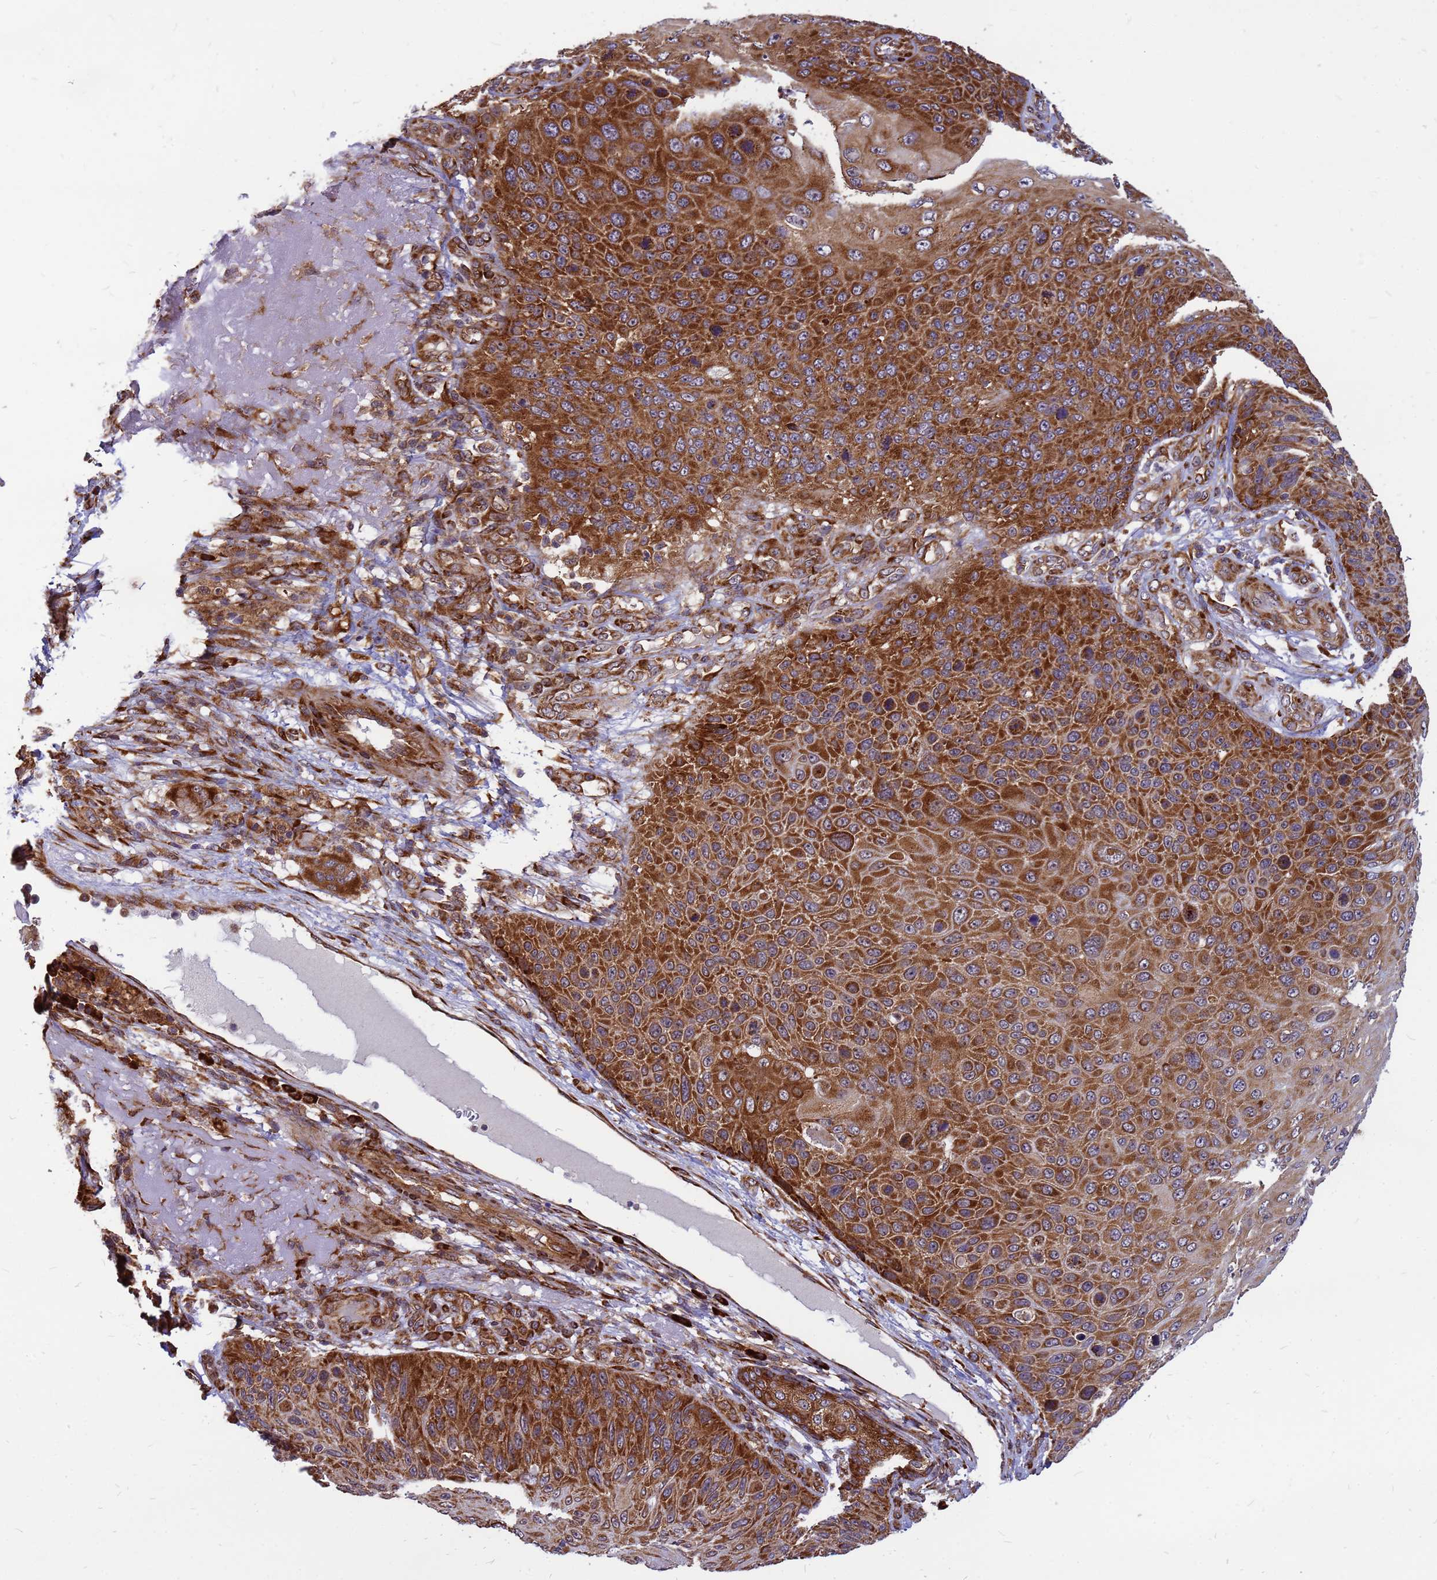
{"staining": {"intensity": "strong", "quantity": ">75%", "location": "cytoplasmic/membranous"}, "tissue": "skin cancer", "cell_type": "Tumor cells", "image_type": "cancer", "snomed": [{"axis": "morphology", "description": "Squamous cell carcinoma, NOS"}, {"axis": "topography", "description": "Skin"}], "caption": "Skin cancer (squamous cell carcinoma) stained with a brown dye shows strong cytoplasmic/membranous positive expression in about >75% of tumor cells.", "gene": "RPL8", "patient": {"sex": "female", "age": 88}}